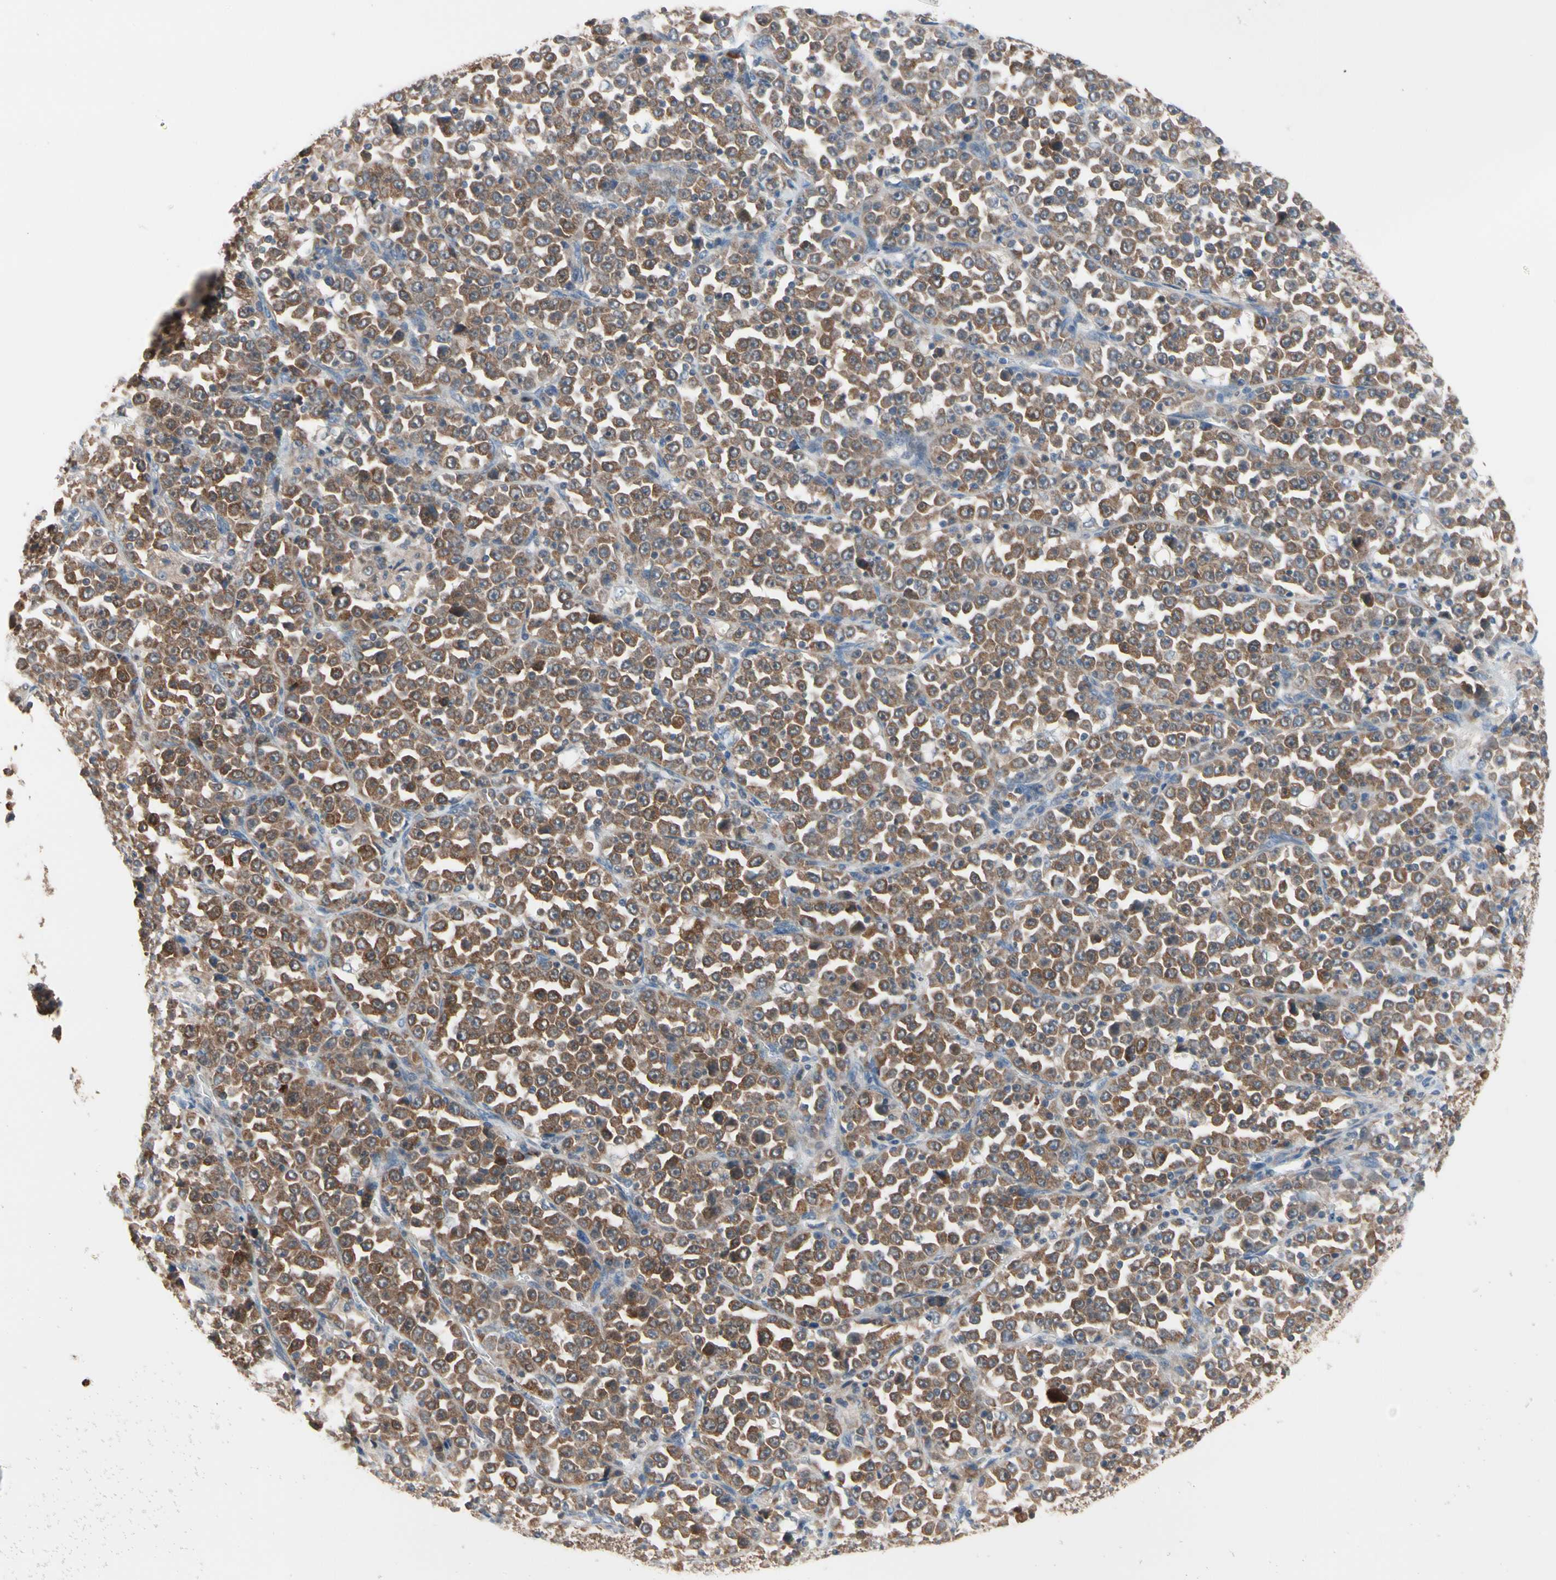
{"staining": {"intensity": "strong", "quantity": ">75%", "location": "cytoplasmic/membranous"}, "tissue": "stomach cancer", "cell_type": "Tumor cells", "image_type": "cancer", "snomed": [{"axis": "morphology", "description": "Normal tissue, NOS"}, {"axis": "morphology", "description": "Adenocarcinoma, NOS"}, {"axis": "topography", "description": "Stomach, upper"}, {"axis": "topography", "description": "Stomach"}], "caption": "Immunohistochemistry (IHC) histopathology image of stomach cancer (adenocarcinoma) stained for a protein (brown), which reveals high levels of strong cytoplasmic/membranous positivity in about >75% of tumor cells.", "gene": "MTHFS", "patient": {"sex": "male", "age": 59}}